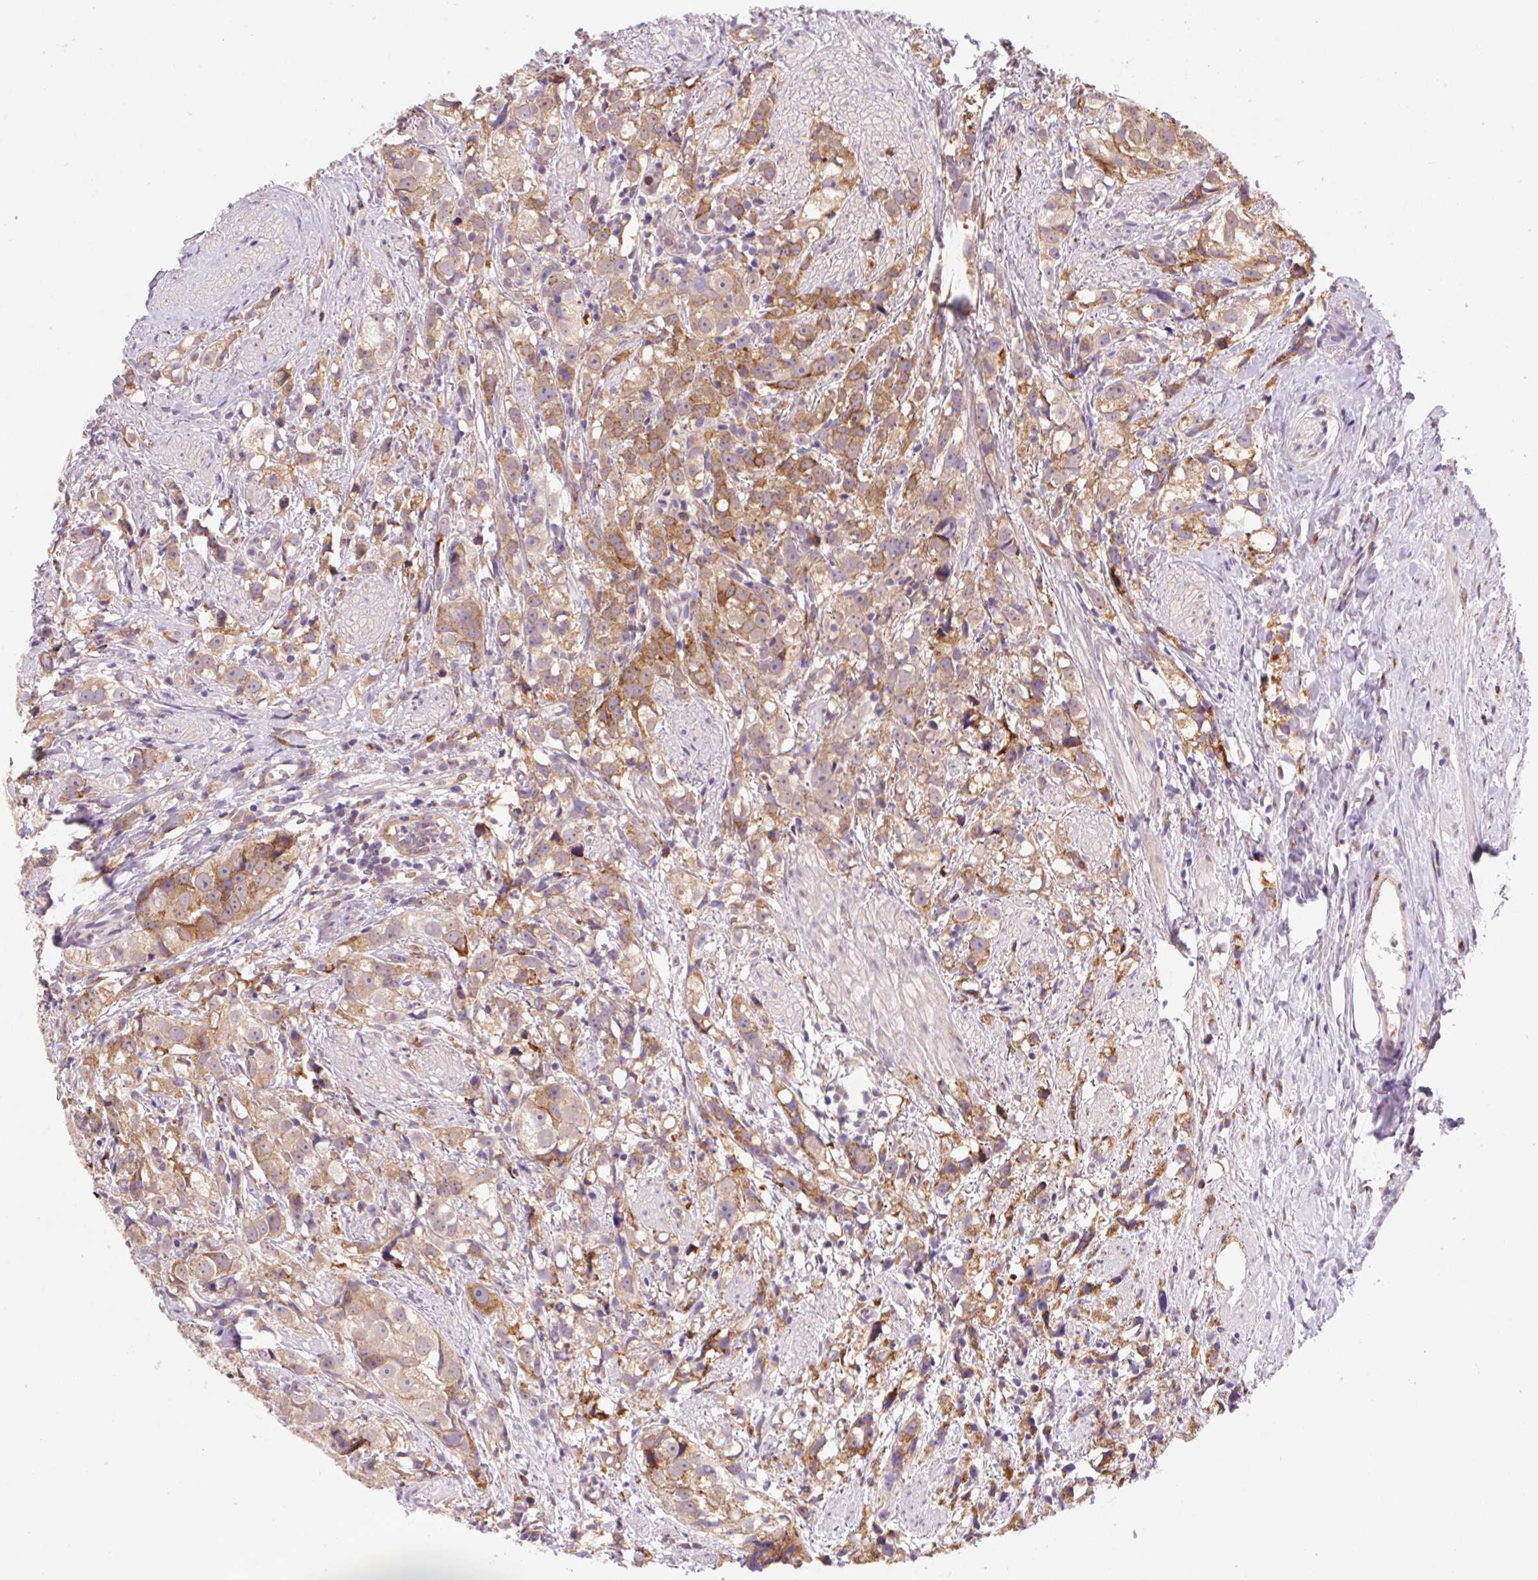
{"staining": {"intensity": "moderate", "quantity": ">75%", "location": "cytoplasmic/membranous"}, "tissue": "prostate cancer", "cell_type": "Tumor cells", "image_type": "cancer", "snomed": [{"axis": "morphology", "description": "Adenocarcinoma, High grade"}, {"axis": "topography", "description": "Prostate"}], "caption": "Immunohistochemistry (IHC) image of neoplastic tissue: human prostate cancer stained using IHC exhibits medium levels of moderate protein expression localized specifically in the cytoplasmic/membranous of tumor cells, appearing as a cytoplasmic/membranous brown color.", "gene": "KLHL20", "patient": {"sex": "male", "age": 68}}